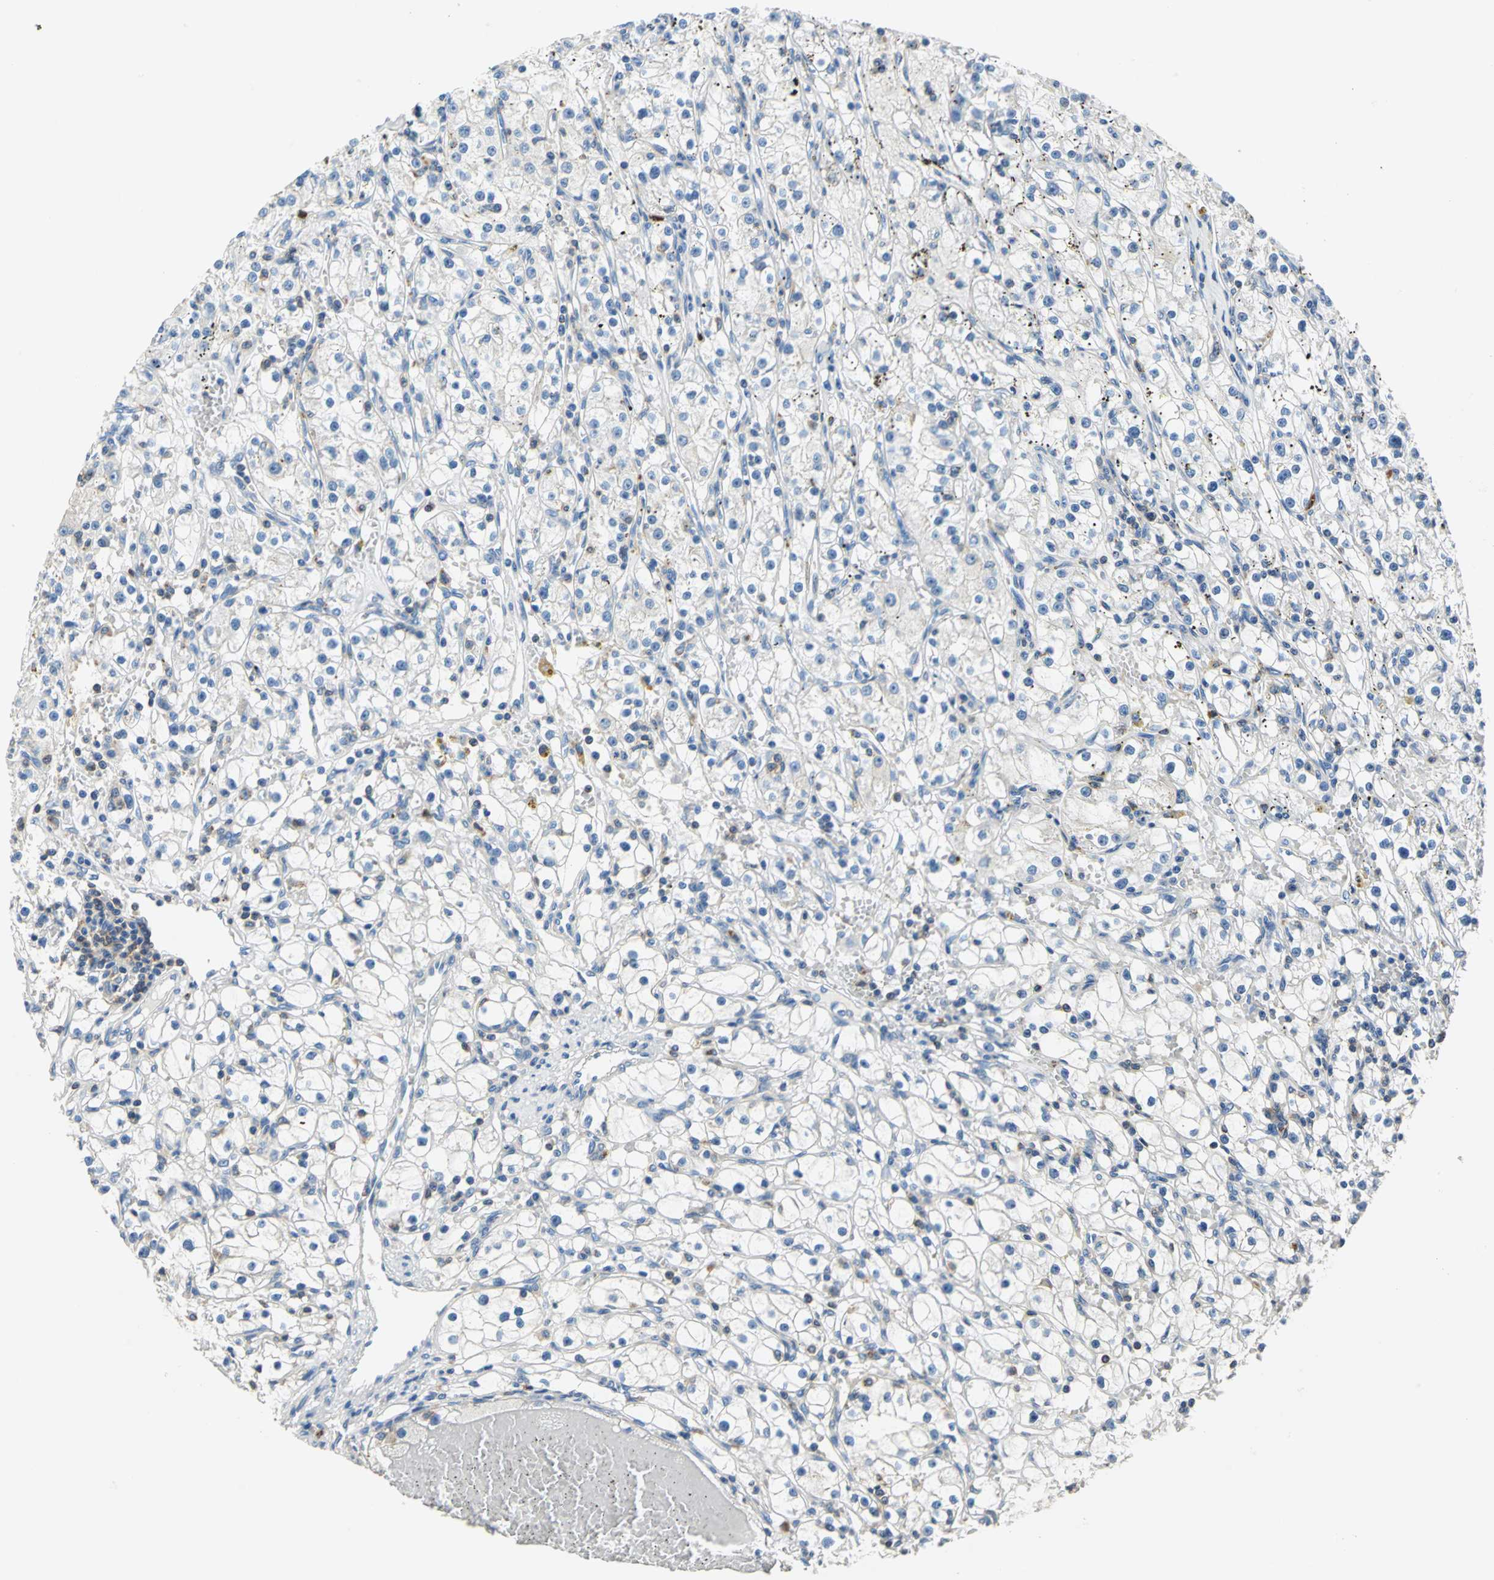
{"staining": {"intensity": "negative", "quantity": "none", "location": "none"}, "tissue": "renal cancer", "cell_type": "Tumor cells", "image_type": "cancer", "snomed": [{"axis": "morphology", "description": "Adenocarcinoma, NOS"}, {"axis": "topography", "description": "Kidney"}], "caption": "There is no significant staining in tumor cells of renal cancer (adenocarcinoma).", "gene": "SEPTIN6", "patient": {"sex": "male", "age": 56}}